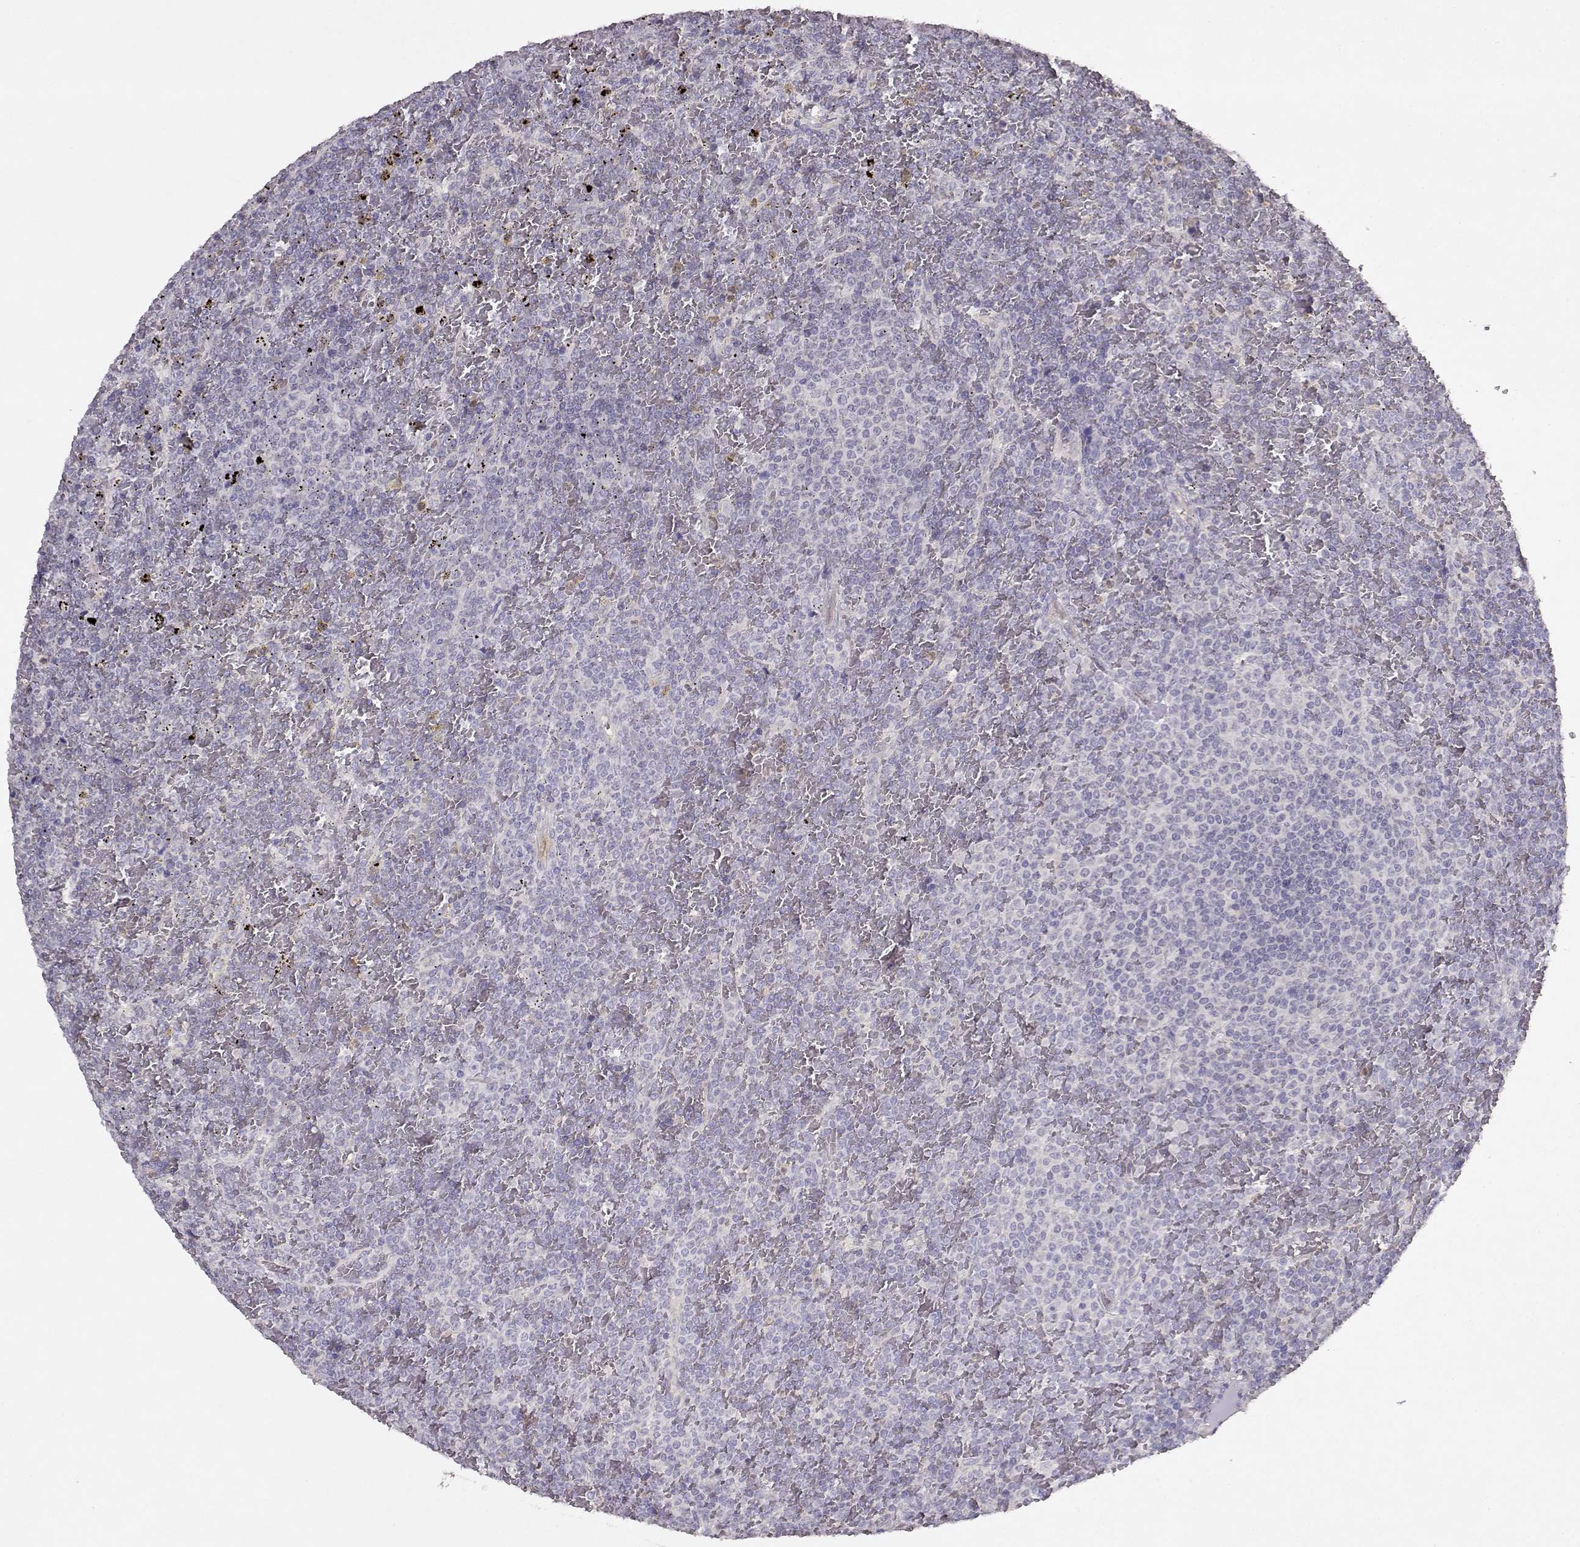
{"staining": {"intensity": "negative", "quantity": "none", "location": "none"}, "tissue": "lymphoma", "cell_type": "Tumor cells", "image_type": "cancer", "snomed": [{"axis": "morphology", "description": "Malignant lymphoma, non-Hodgkin's type, Low grade"}, {"axis": "topography", "description": "Spleen"}], "caption": "Lymphoma was stained to show a protein in brown. There is no significant positivity in tumor cells.", "gene": "BMX", "patient": {"sex": "female", "age": 77}}